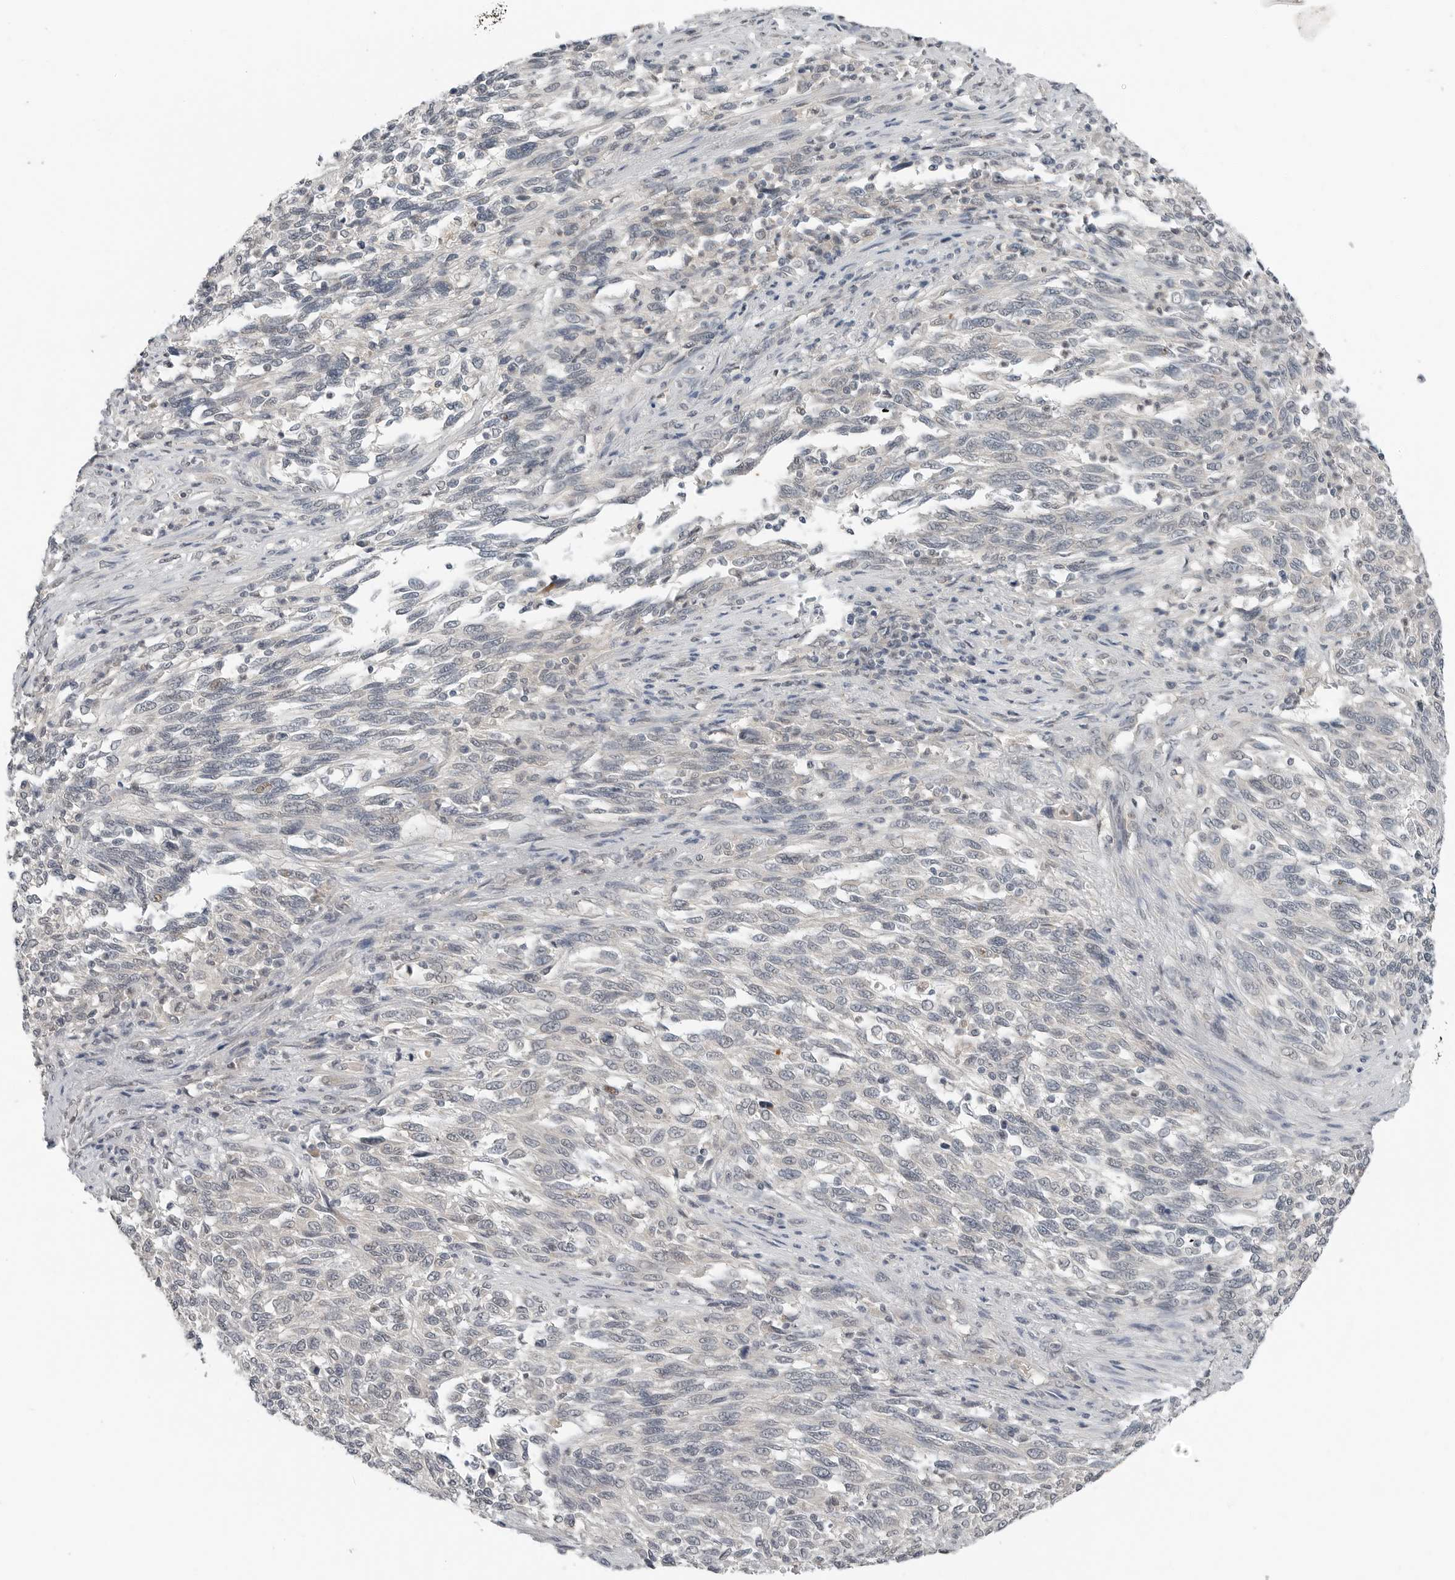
{"staining": {"intensity": "negative", "quantity": "none", "location": "none"}, "tissue": "melanoma", "cell_type": "Tumor cells", "image_type": "cancer", "snomed": [{"axis": "morphology", "description": "Malignant melanoma, Metastatic site"}, {"axis": "topography", "description": "Lymph node"}], "caption": "Image shows no significant protein positivity in tumor cells of melanoma.", "gene": "FCRLB", "patient": {"sex": "male", "age": 61}}